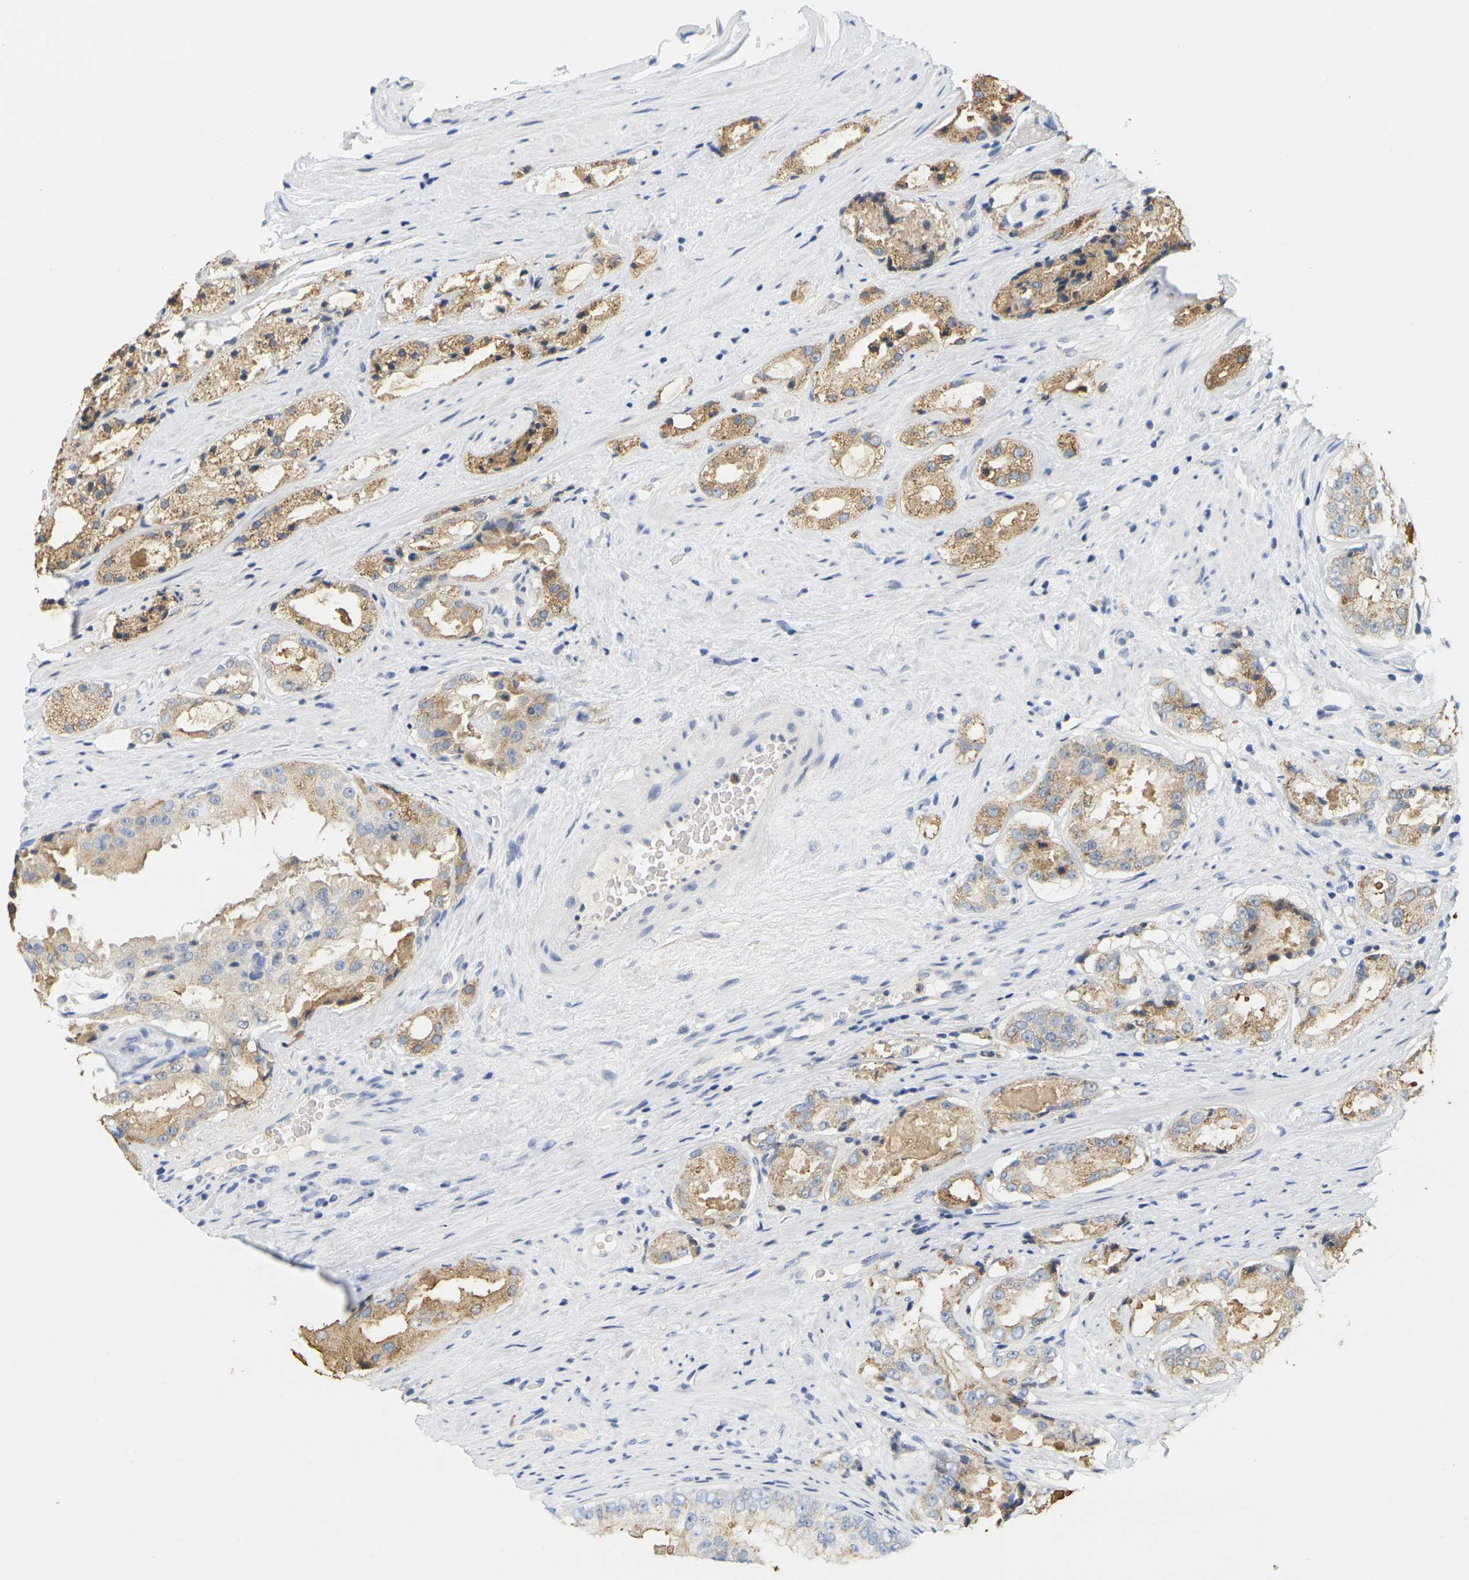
{"staining": {"intensity": "moderate", "quantity": ">75%", "location": "cytoplasmic/membranous"}, "tissue": "prostate cancer", "cell_type": "Tumor cells", "image_type": "cancer", "snomed": [{"axis": "morphology", "description": "Adenocarcinoma, High grade"}, {"axis": "topography", "description": "Prostate"}], "caption": "Immunohistochemical staining of human prostate cancer displays medium levels of moderate cytoplasmic/membranous expression in about >75% of tumor cells. Nuclei are stained in blue.", "gene": "KLK5", "patient": {"sex": "male", "age": 73}}